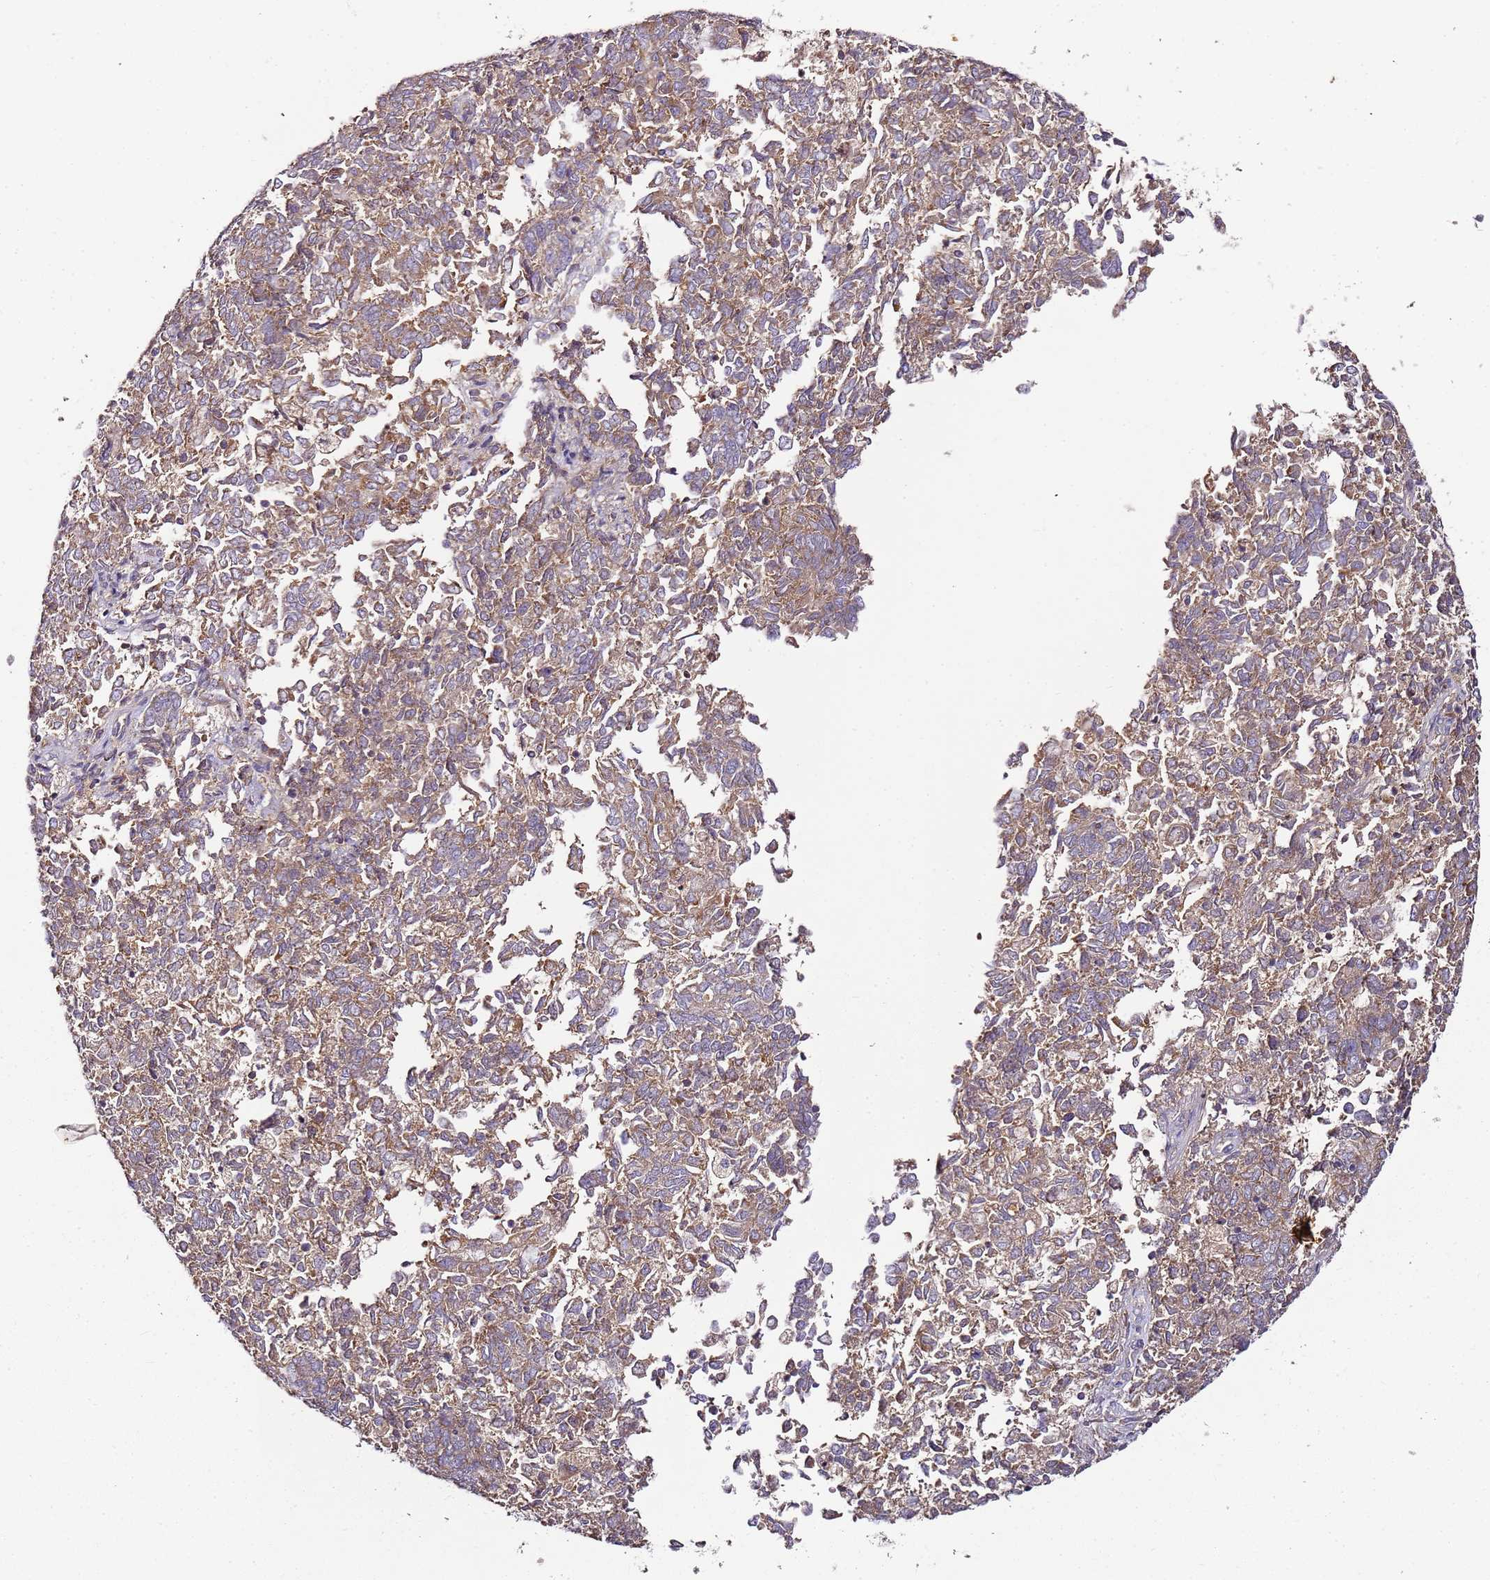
{"staining": {"intensity": "weak", "quantity": ">75%", "location": "cytoplasmic/membranous"}, "tissue": "endometrial cancer", "cell_type": "Tumor cells", "image_type": "cancer", "snomed": [{"axis": "morphology", "description": "Adenocarcinoma, NOS"}, {"axis": "topography", "description": "Endometrium"}], "caption": "High-magnification brightfield microscopy of endometrial cancer (adenocarcinoma) stained with DAB (brown) and counterstained with hematoxylin (blue). tumor cells exhibit weak cytoplasmic/membranous expression is seen in approximately>75% of cells. Nuclei are stained in blue.", "gene": "KRTAP21-3", "patient": {"sex": "female", "age": 80}}